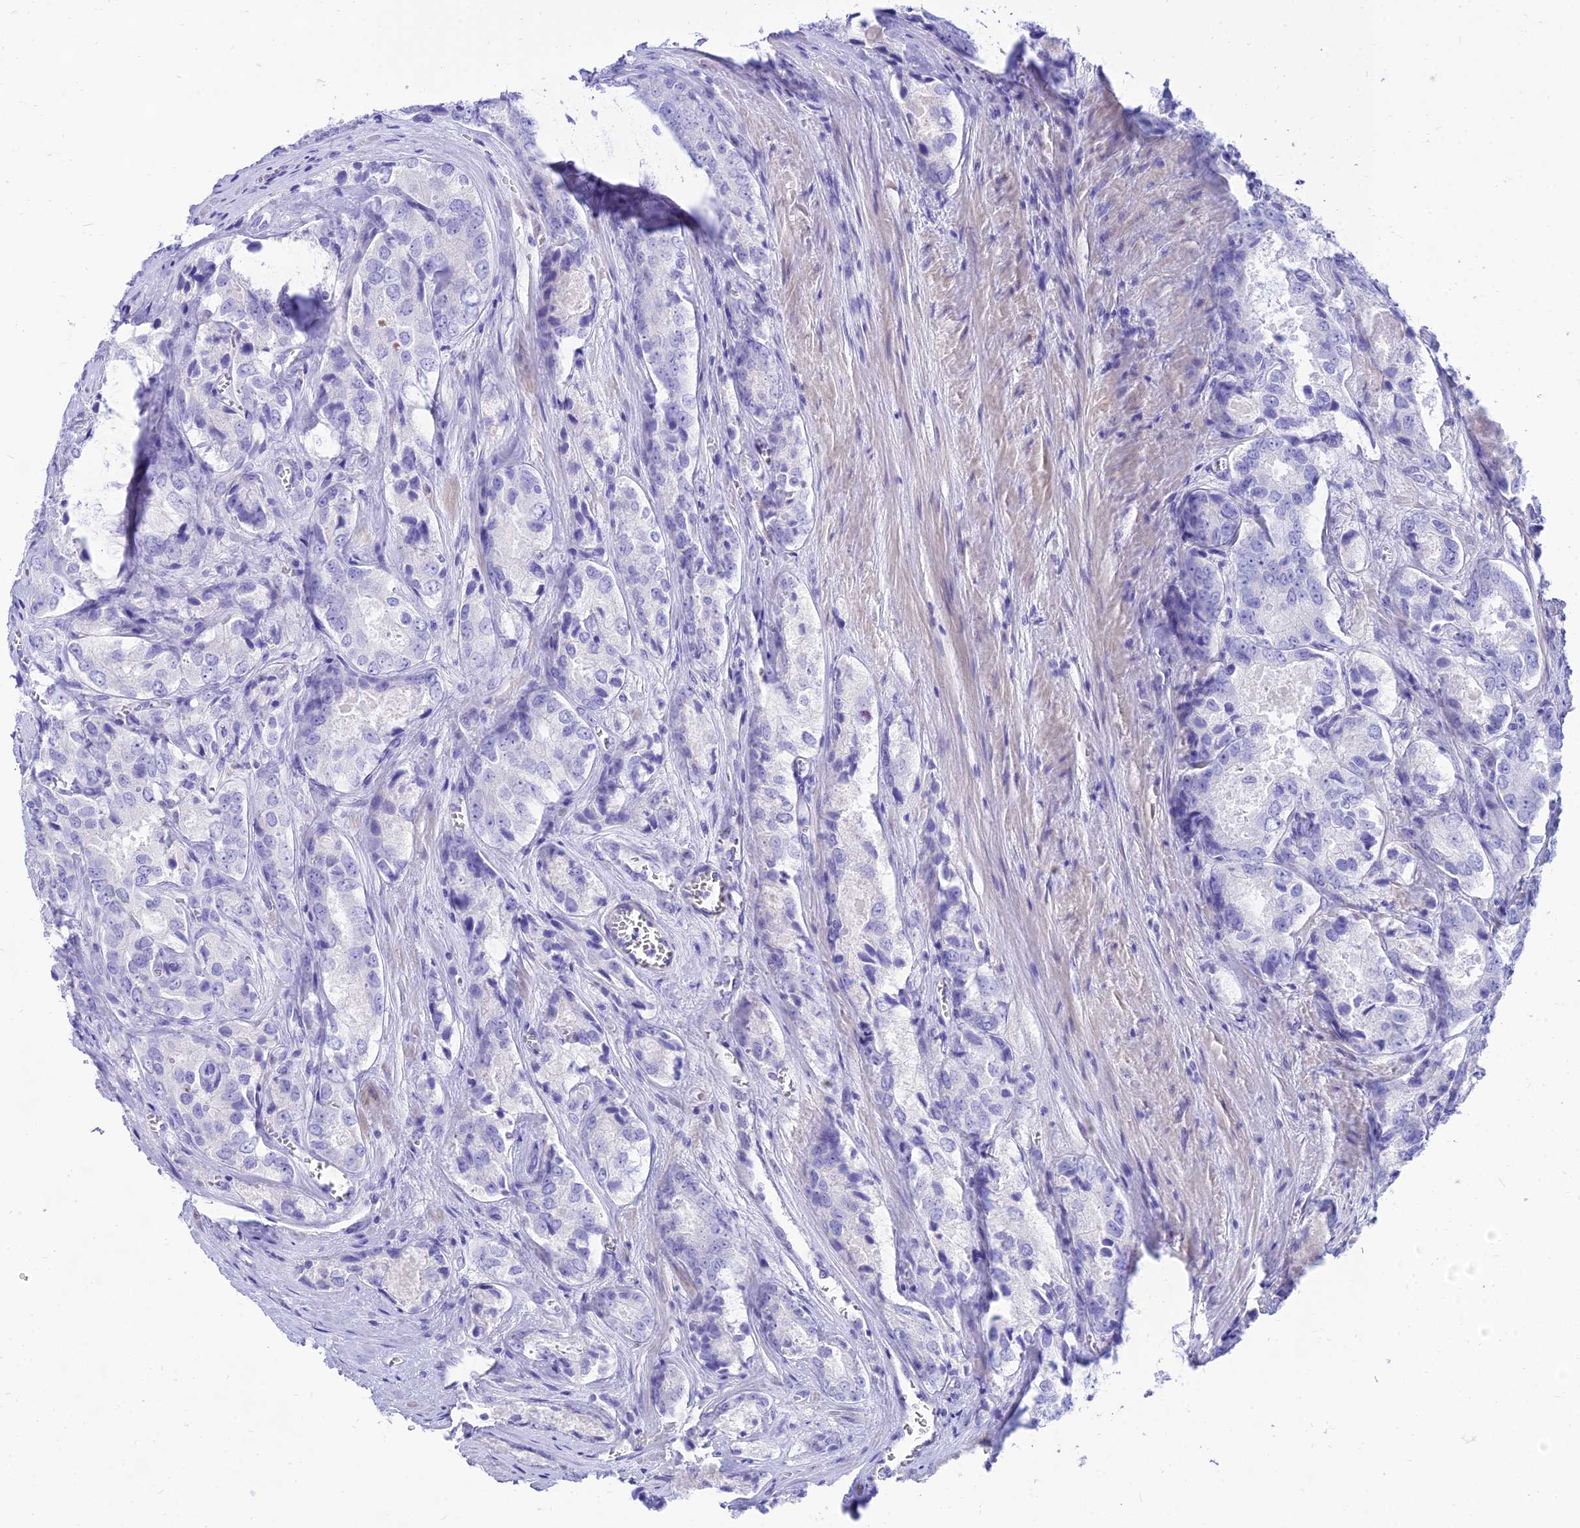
{"staining": {"intensity": "negative", "quantity": "none", "location": "none"}, "tissue": "prostate cancer", "cell_type": "Tumor cells", "image_type": "cancer", "snomed": [{"axis": "morphology", "description": "Adenocarcinoma, Low grade"}, {"axis": "topography", "description": "Prostate"}], "caption": "A histopathology image of prostate cancer (low-grade adenocarcinoma) stained for a protein exhibits no brown staining in tumor cells. The staining is performed using DAB (3,3'-diaminobenzidine) brown chromogen with nuclei counter-stained in using hematoxylin.", "gene": "TAC3", "patient": {"sex": "male", "age": 68}}